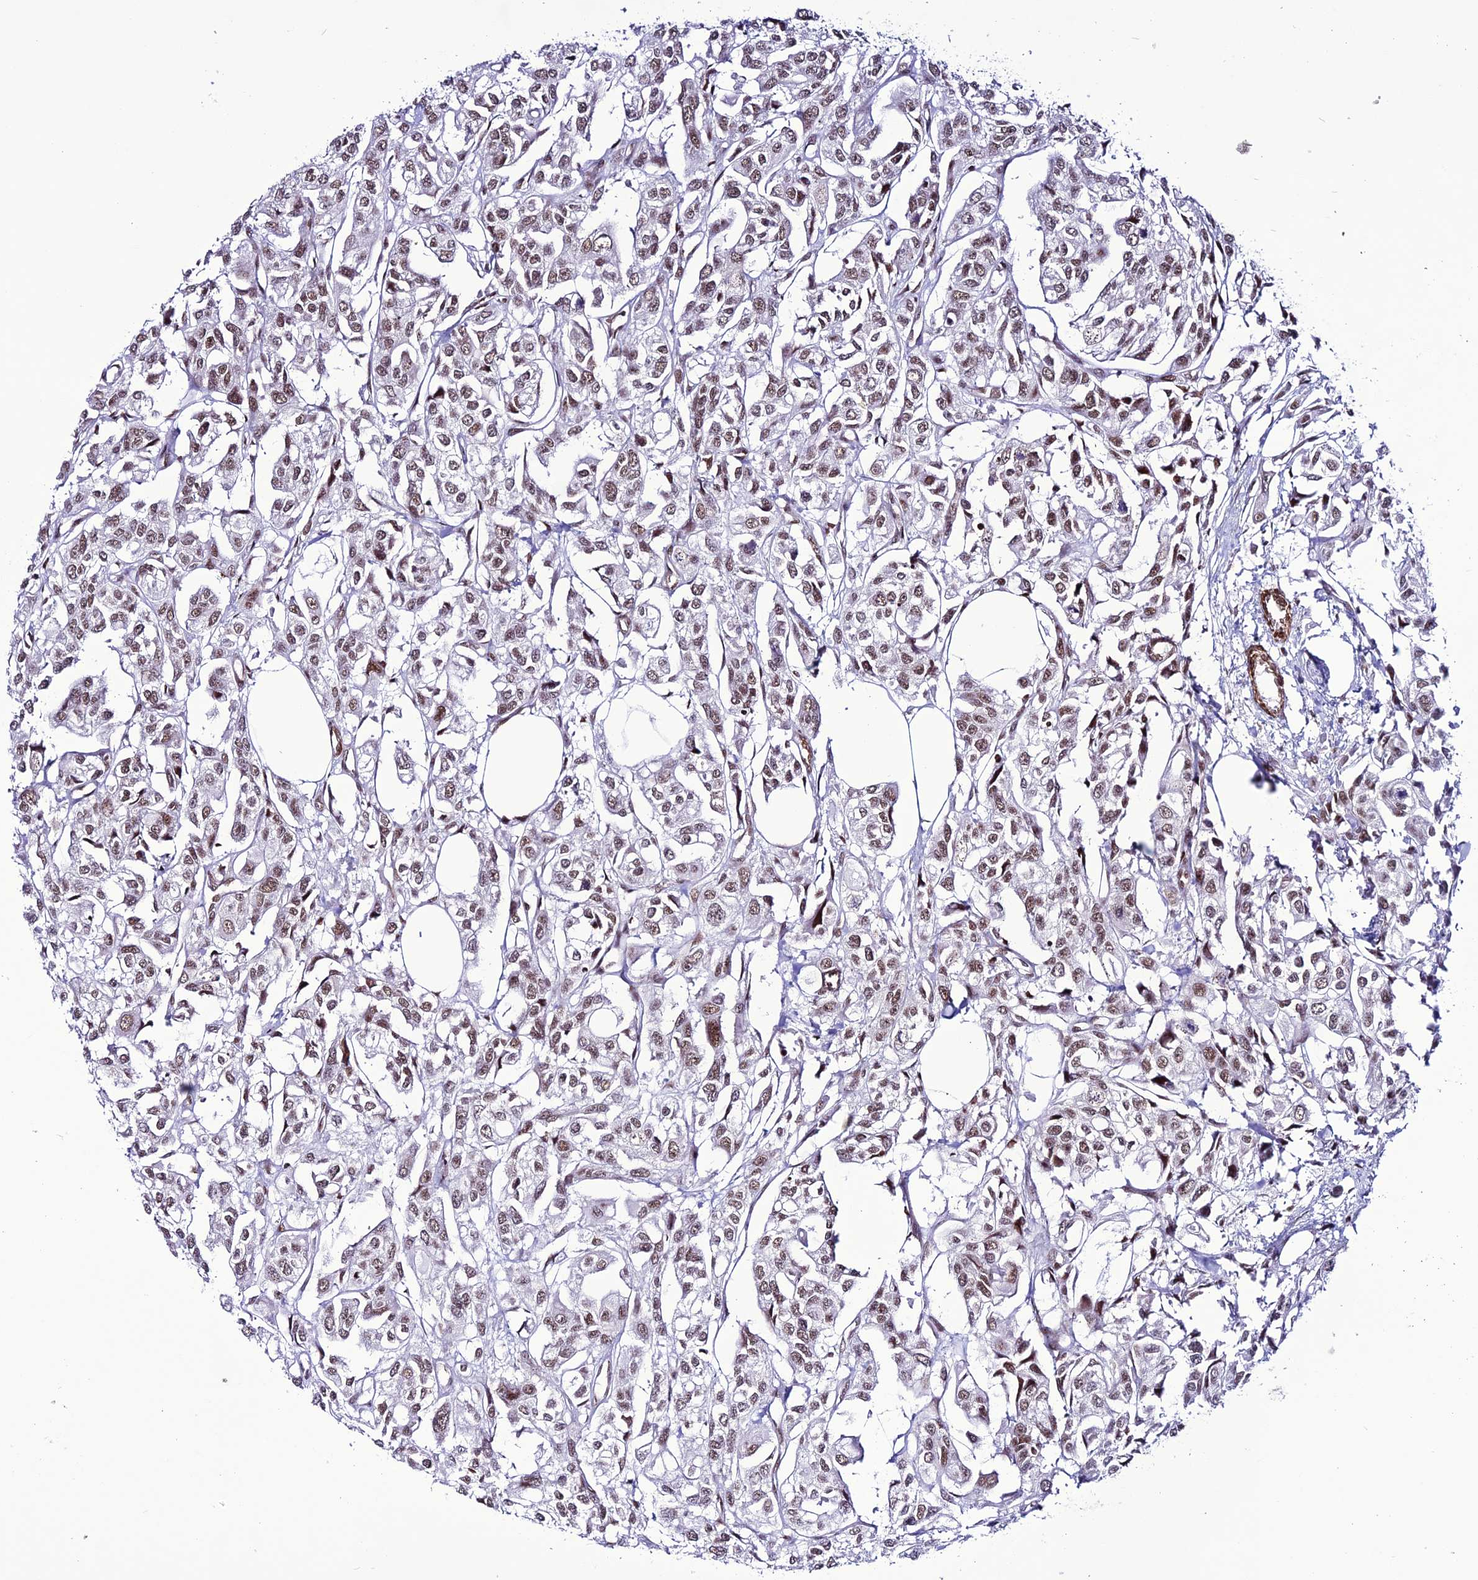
{"staining": {"intensity": "moderate", "quantity": ">75%", "location": "nuclear"}, "tissue": "urothelial cancer", "cell_type": "Tumor cells", "image_type": "cancer", "snomed": [{"axis": "morphology", "description": "Urothelial carcinoma, High grade"}, {"axis": "topography", "description": "Urinary bladder"}], "caption": "Moderate nuclear staining is identified in approximately >75% of tumor cells in urothelial cancer. The protein of interest is shown in brown color, while the nuclei are stained blue.", "gene": "U2AF1", "patient": {"sex": "male", "age": 67}}